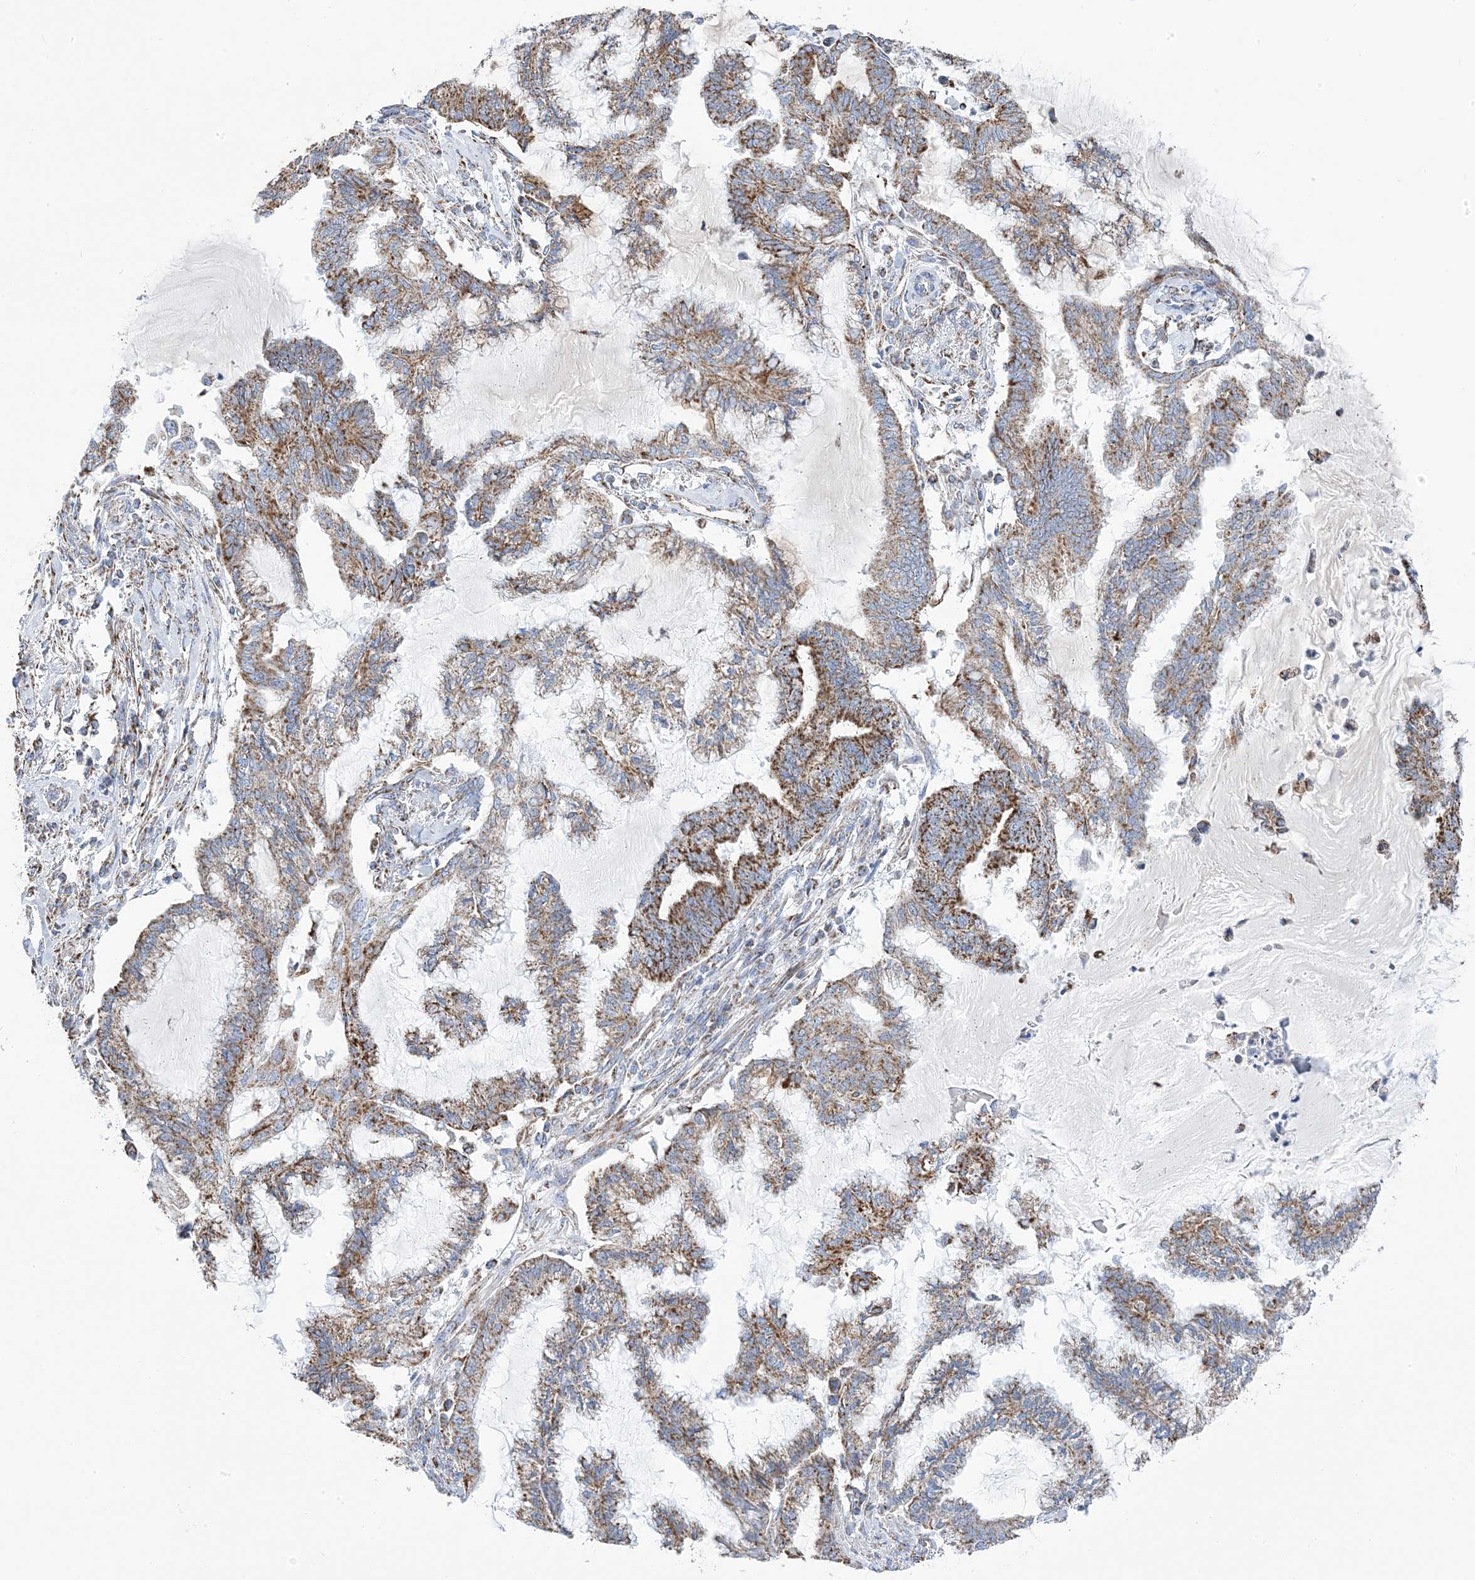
{"staining": {"intensity": "moderate", "quantity": ">75%", "location": "cytoplasmic/membranous"}, "tissue": "endometrial cancer", "cell_type": "Tumor cells", "image_type": "cancer", "snomed": [{"axis": "morphology", "description": "Adenocarcinoma, NOS"}, {"axis": "topography", "description": "Endometrium"}], "caption": "High-magnification brightfield microscopy of endometrial cancer (adenocarcinoma) stained with DAB (3,3'-diaminobenzidine) (brown) and counterstained with hematoxylin (blue). tumor cells exhibit moderate cytoplasmic/membranous staining is seen in about>75% of cells. (DAB = brown stain, brightfield microscopy at high magnification).", "gene": "GTPBP8", "patient": {"sex": "female", "age": 86}}